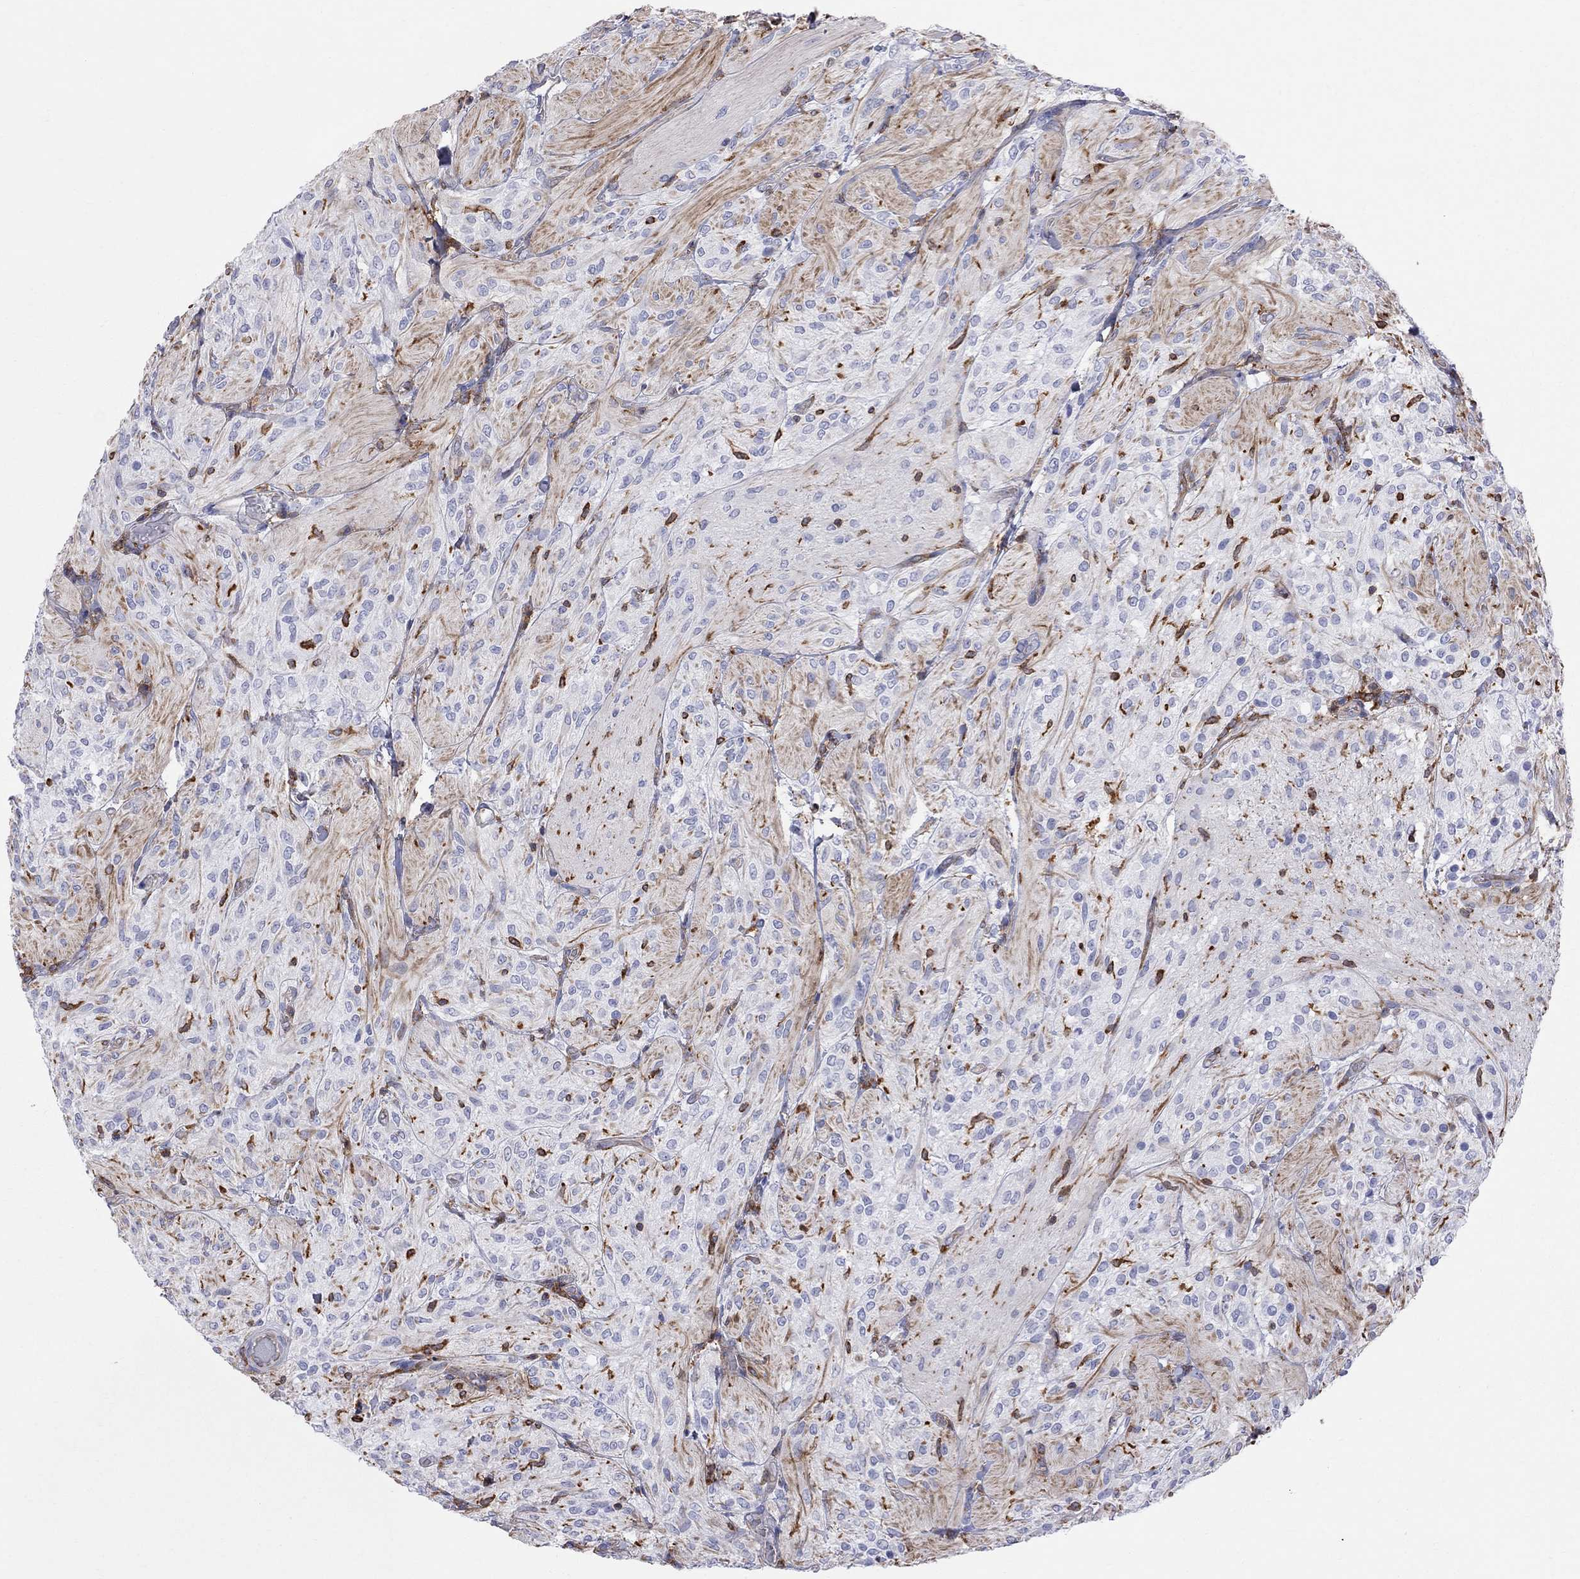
{"staining": {"intensity": "negative", "quantity": "none", "location": "none"}, "tissue": "glioma", "cell_type": "Tumor cells", "image_type": "cancer", "snomed": [{"axis": "morphology", "description": "Glioma, malignant, Low grade"}, {"axis": "topography", "description": "Brain"}], "caption": "Protein analysis of glioma shows no significant staining in tumor cells.", "gene": "ABI3", "patient": {"sex": "male", "age": 3}}